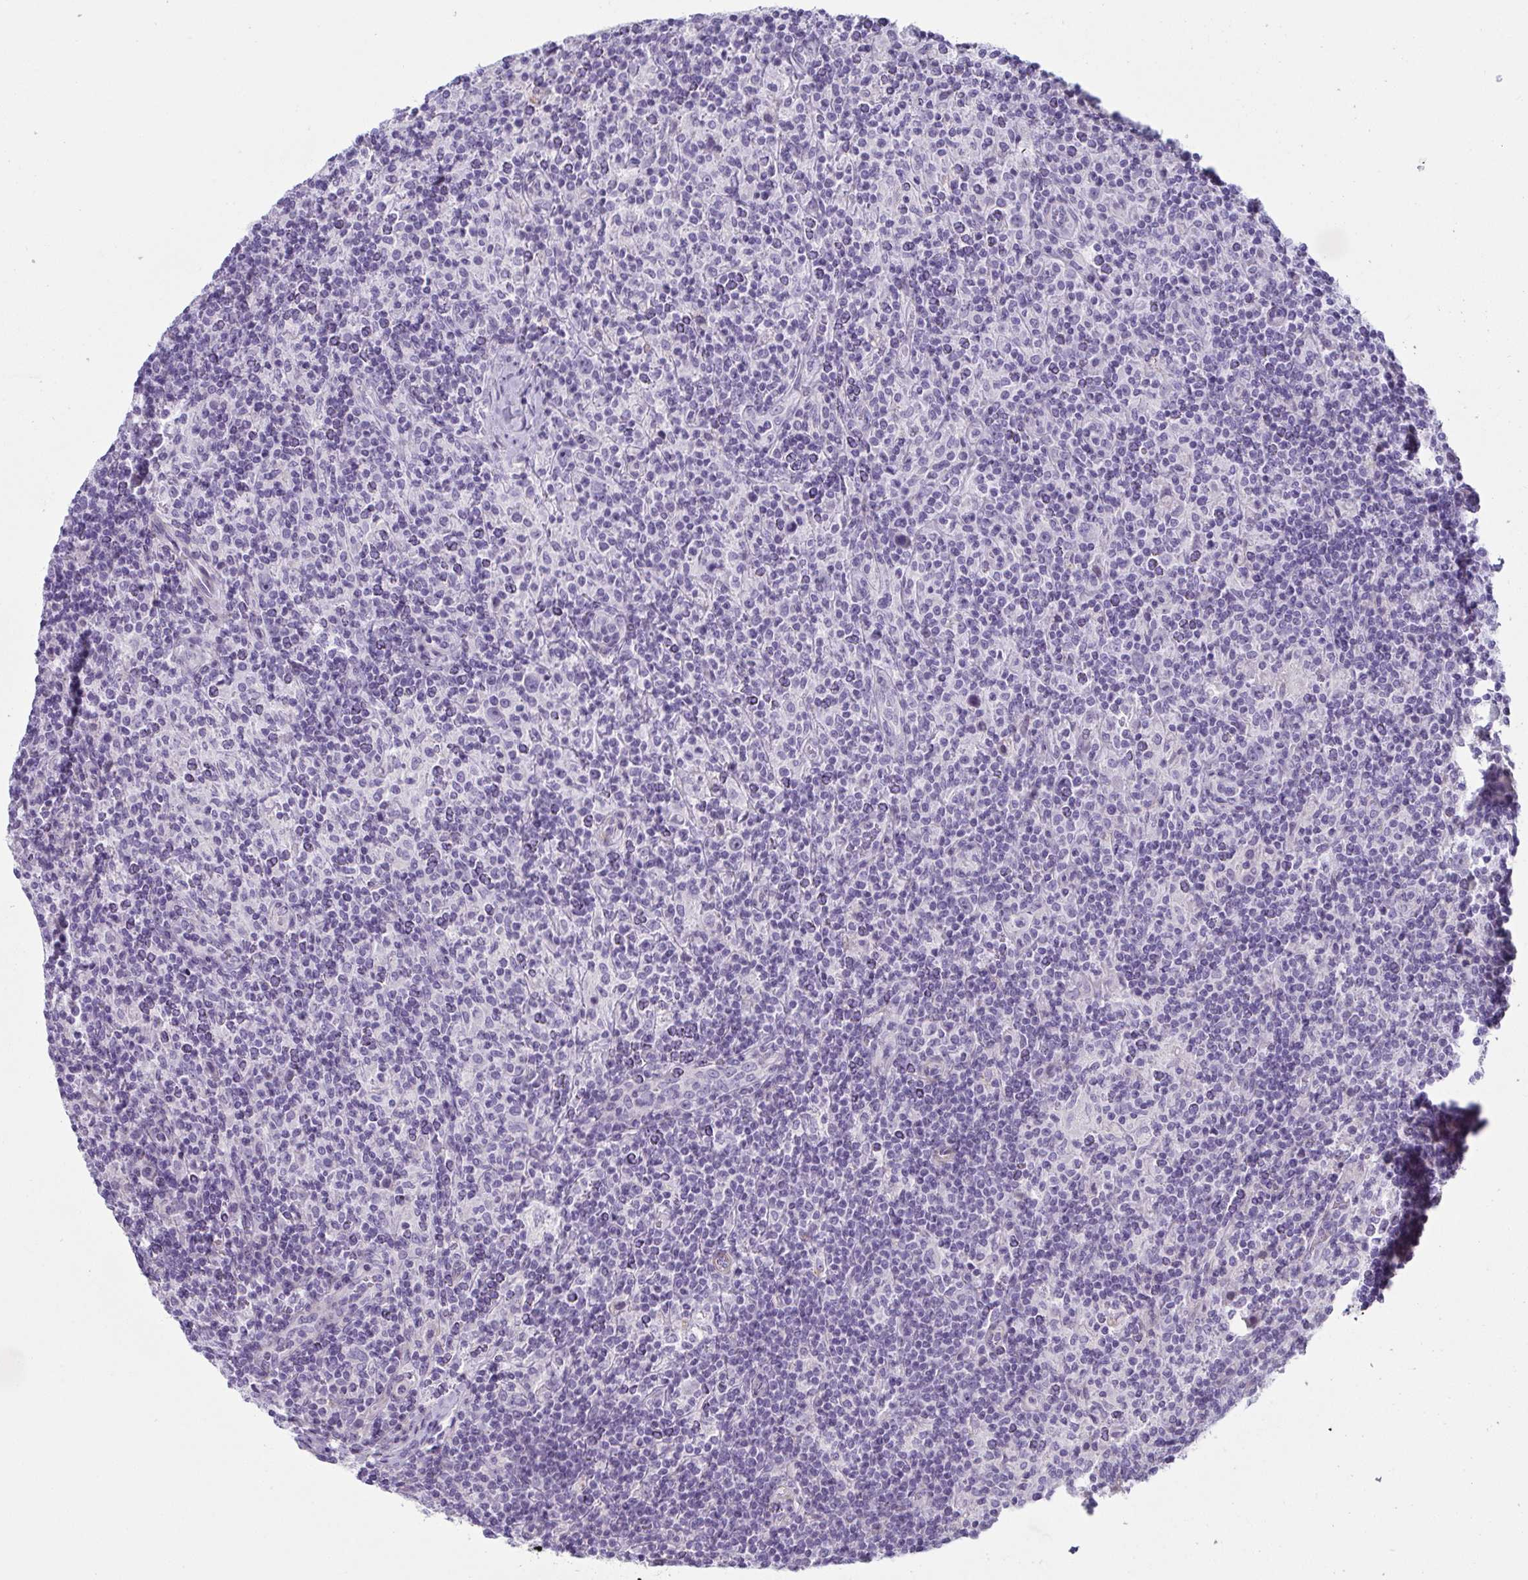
{"staining": {"intensity": "negative", "quantity": "none", "location": "none"}, "tissue": "lymphoma", "cell_type": "Tumor cells", "image_type": "cancer", "snomed": [{"axis": "morphology", "description": "Hodgkin's disease, NOS"}, {"axis": "topography", "description": "Lymph node"}], "caption": "There is no significant expression in tumor cells of lymphoma. (Brightfield microscopy of DAB immunohistochemistry (IHC) at high magnification).", "gene": "OR5P3", "patient": {"sex": "male", "age": 70}}